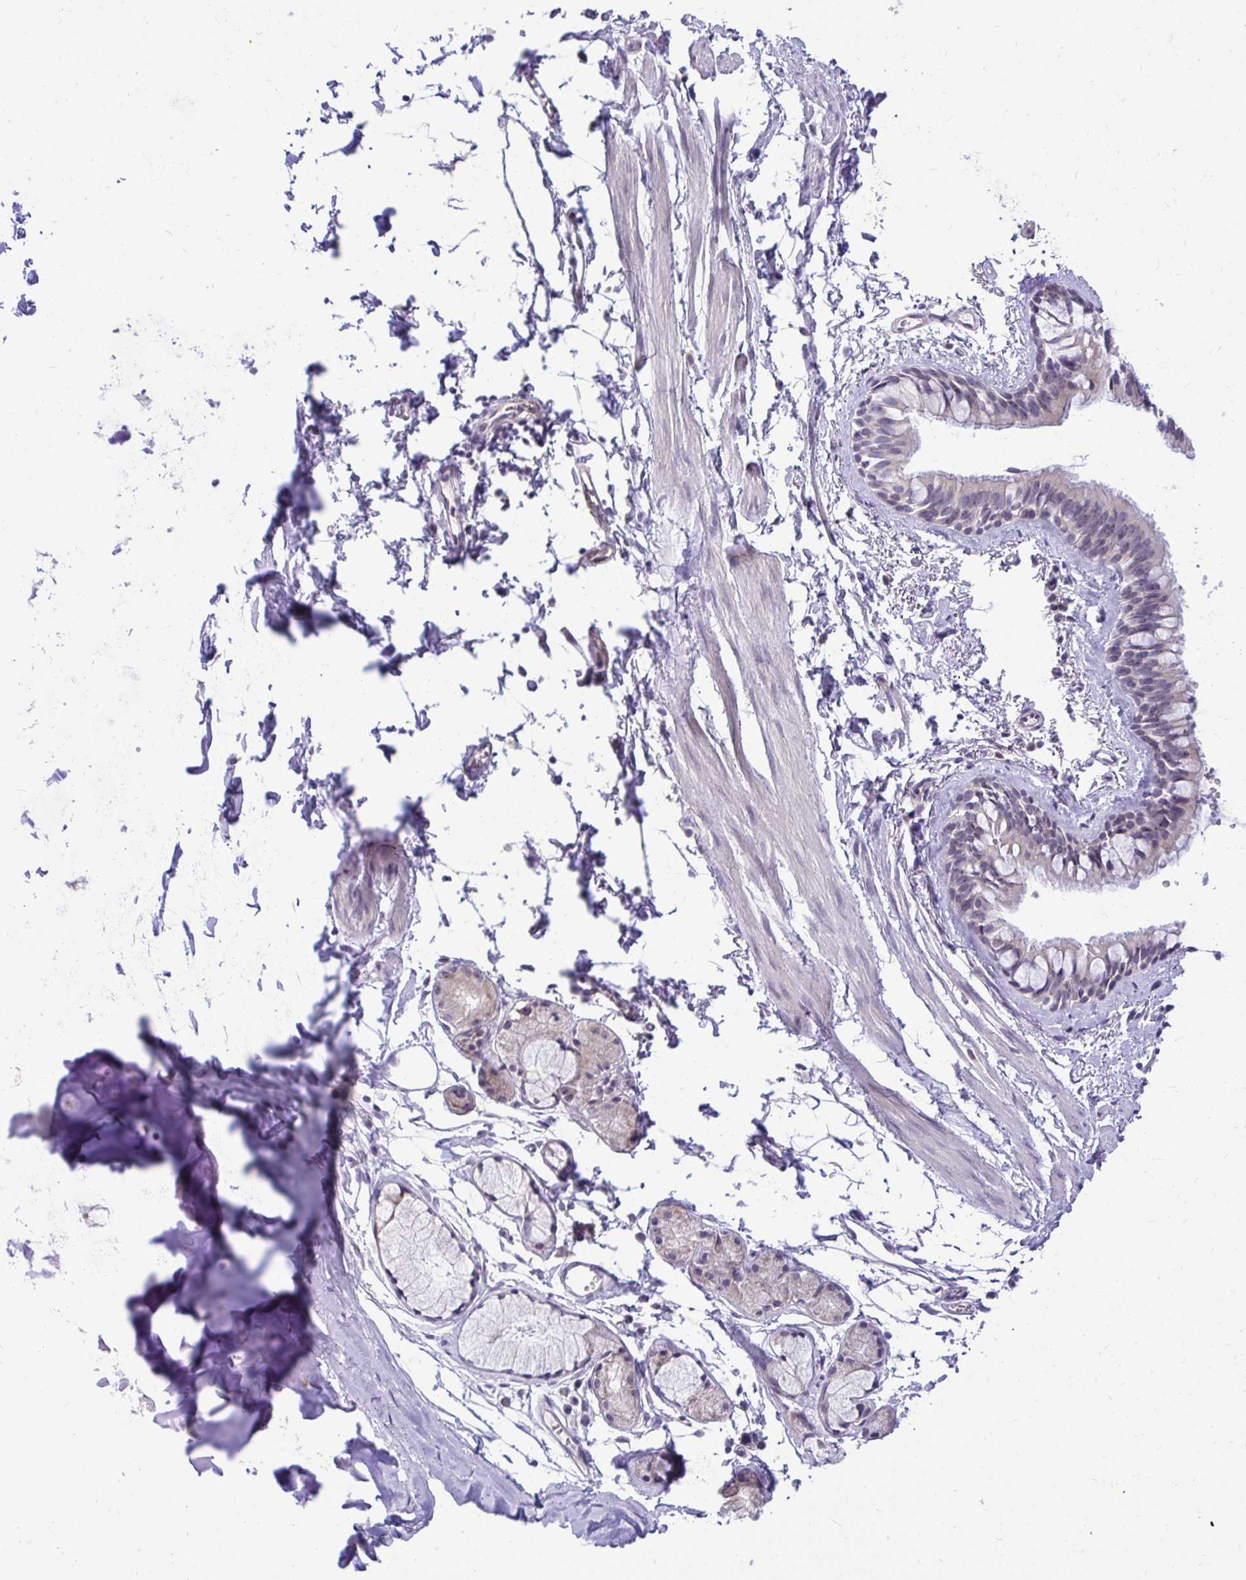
{"staining": {"intensity": "moderate", "quantity": "<25%", "location": "cytoplasmic/membranous"}, "tissue": "bronchus", "cell_type": "Respiratory epithelial cells", "image_type": "normal", "snomed": [{"axis": "morphology", "description": "Normal tissue, NOS"}, {"axis": "topography", "description": "Bronchus"}], "caption": "Immunohistochemistry staining of benign bronchus, which displays low levels of moderate cytoplasmic/membranous staining in approximately <25% of respiratory epithelial cells indicating moderate cytoplasmic/membranous protein expression. The staining was performed using DAB (brown) for protein detection and nuclei were counterstained in hematoxylin (blue).", "gene": "NIFK", "patient": {"sex": "female", "age": 59}}